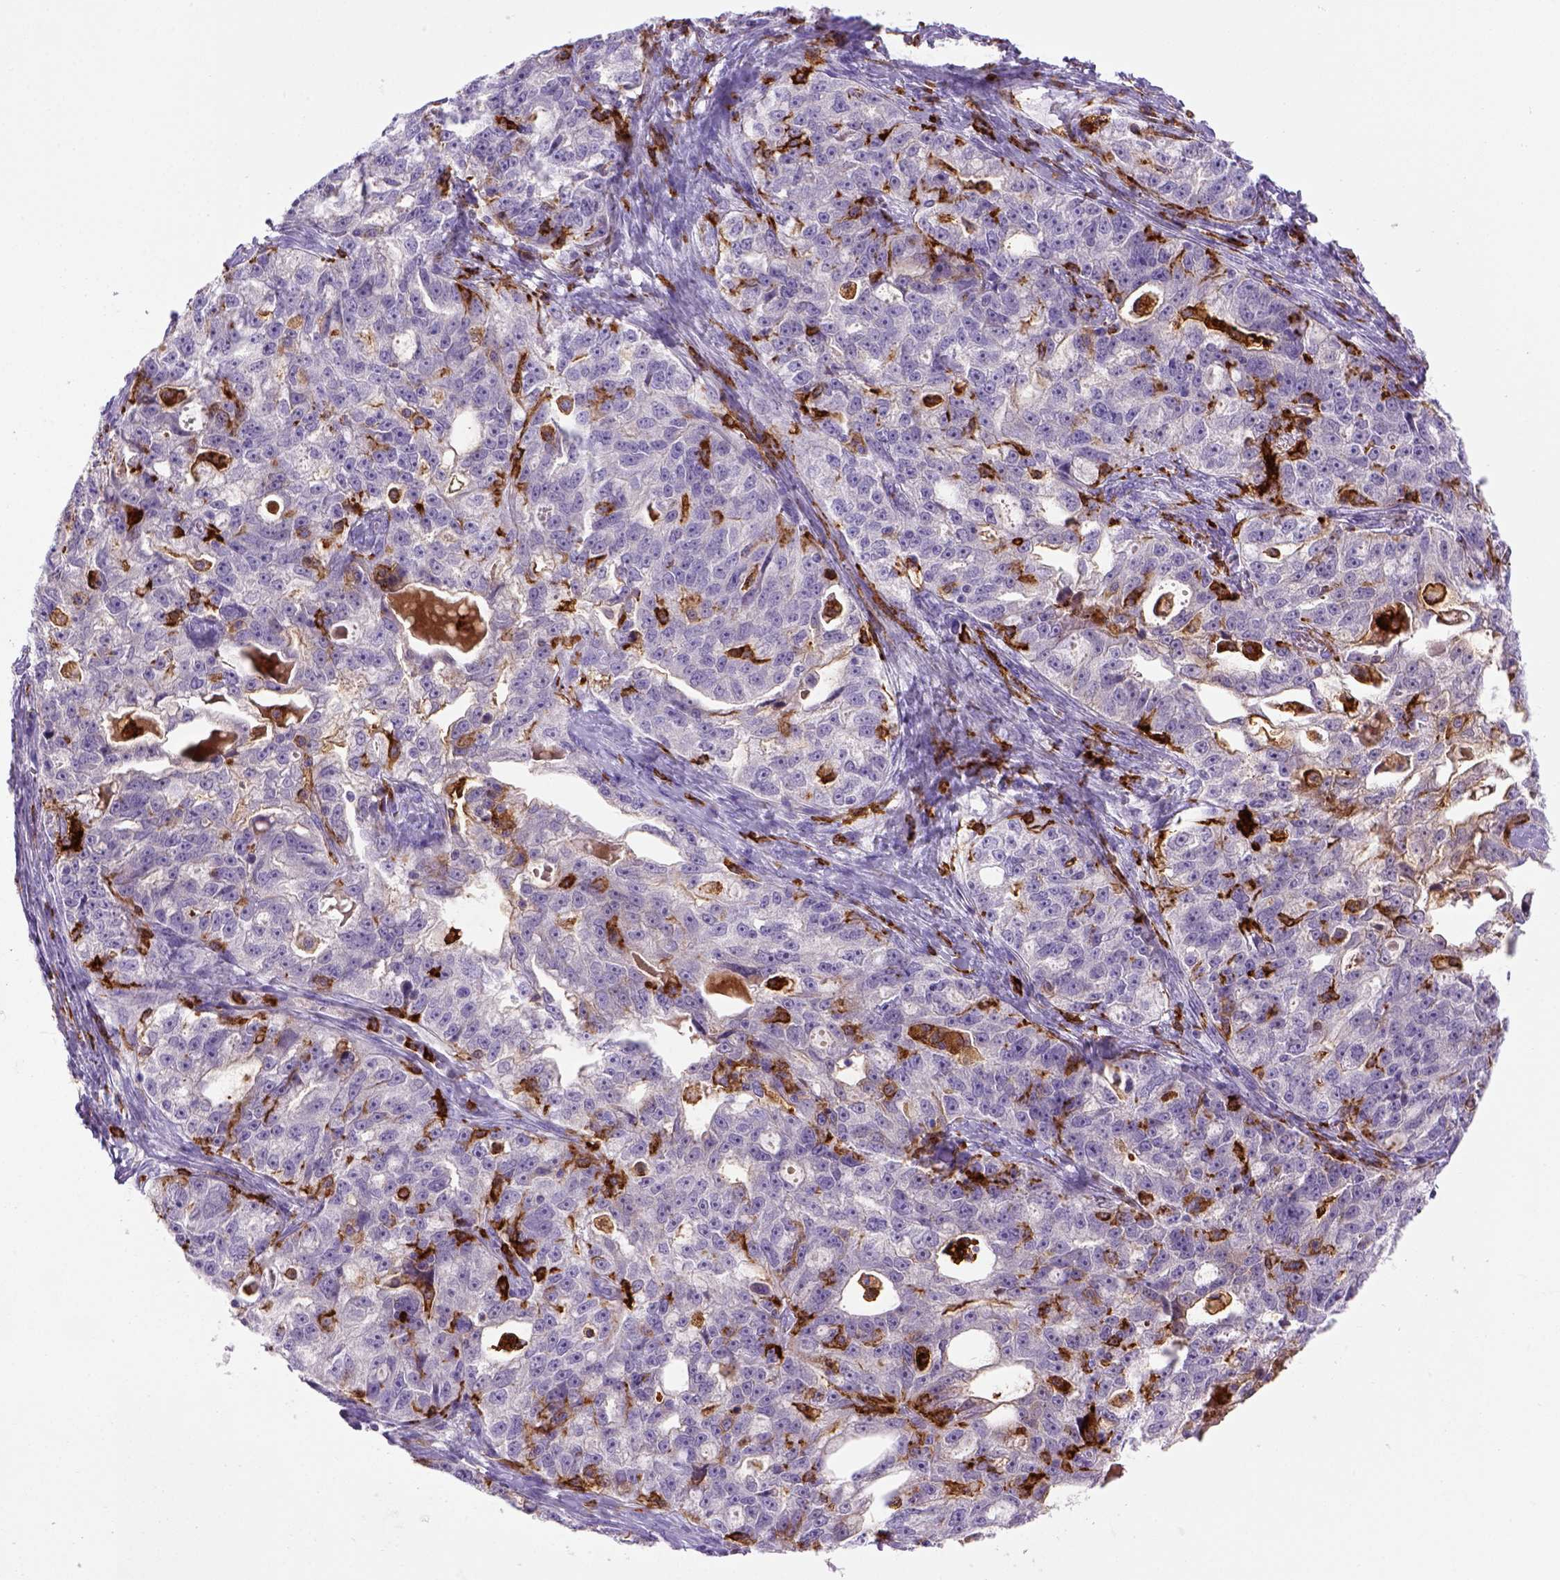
{"staining": {"intensity": "negative", "quantity": "none", "location": "none"}, "tissue": "ovarian cancer", "cell_type": "Tumor cells", "image_type": "cancer", "snomed": [{"axis": "morphology", "description": "Cystadenocarcinoma, serous, NOS"}, {"axis": "topography", "description": "Ovary"}], "caption": "Protein analysis of ovarian serous cystadenocarcinoma displays no significant expression in tumor cells.", "gene": "CD14", "patient": {"sex": "female", "age": 51}}